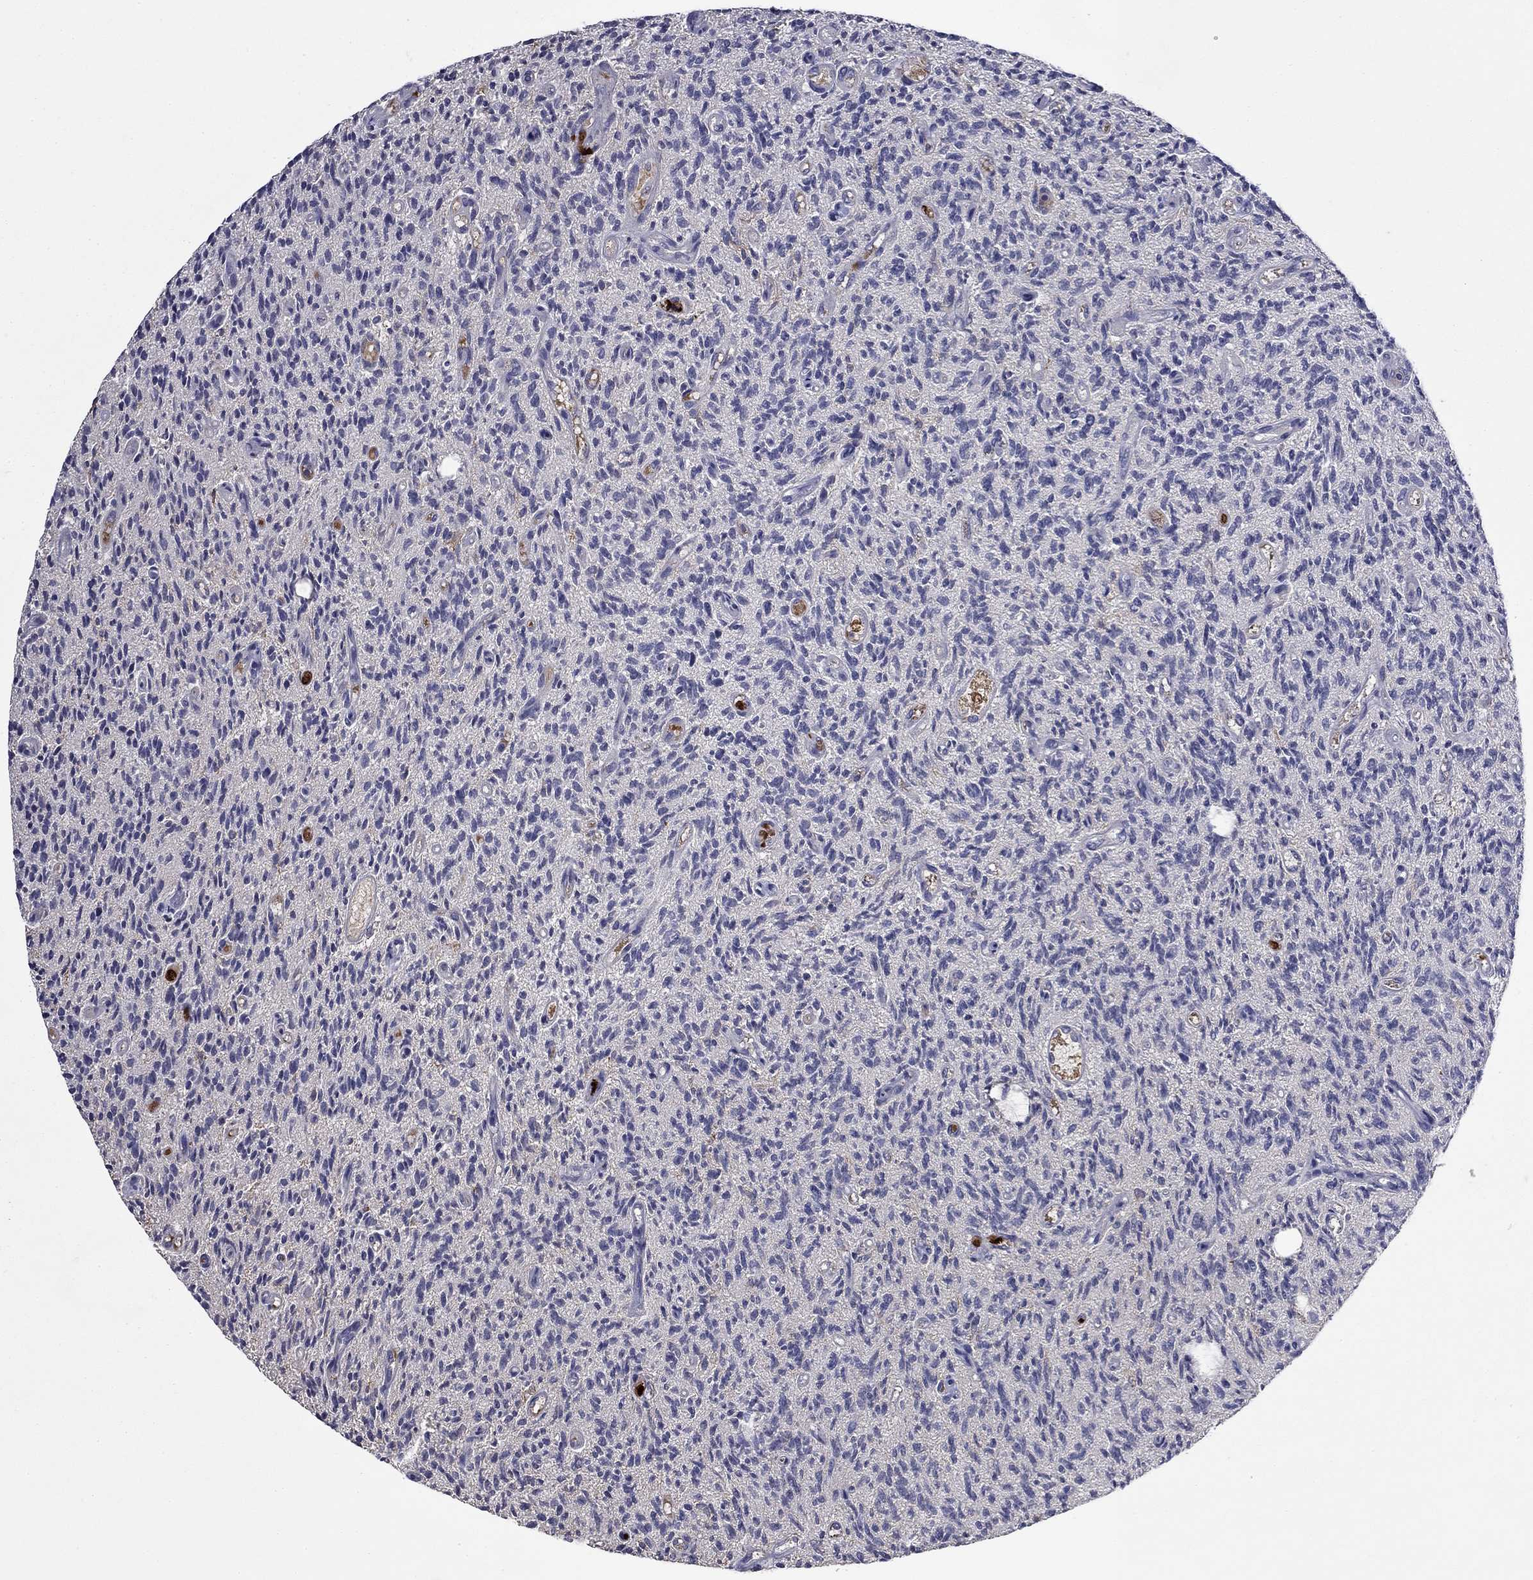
{"staining": {"intensity": "negative", "quantity": "none", "location": "none"}, "tissue": "glioma", "cell_type": "Tumor cells", "image_type": "cancer", "snomed": [{"axis": "morphology", "description": "Glioma, malignant, High grade"}, {"axis": "topography", "description": "Brain"}], "caption": "The photomicrograph demonstrates no significant expression in tumor cells of glioma.", "gene": "SATB1", "patient": {"sex": "male", "age": 64}}